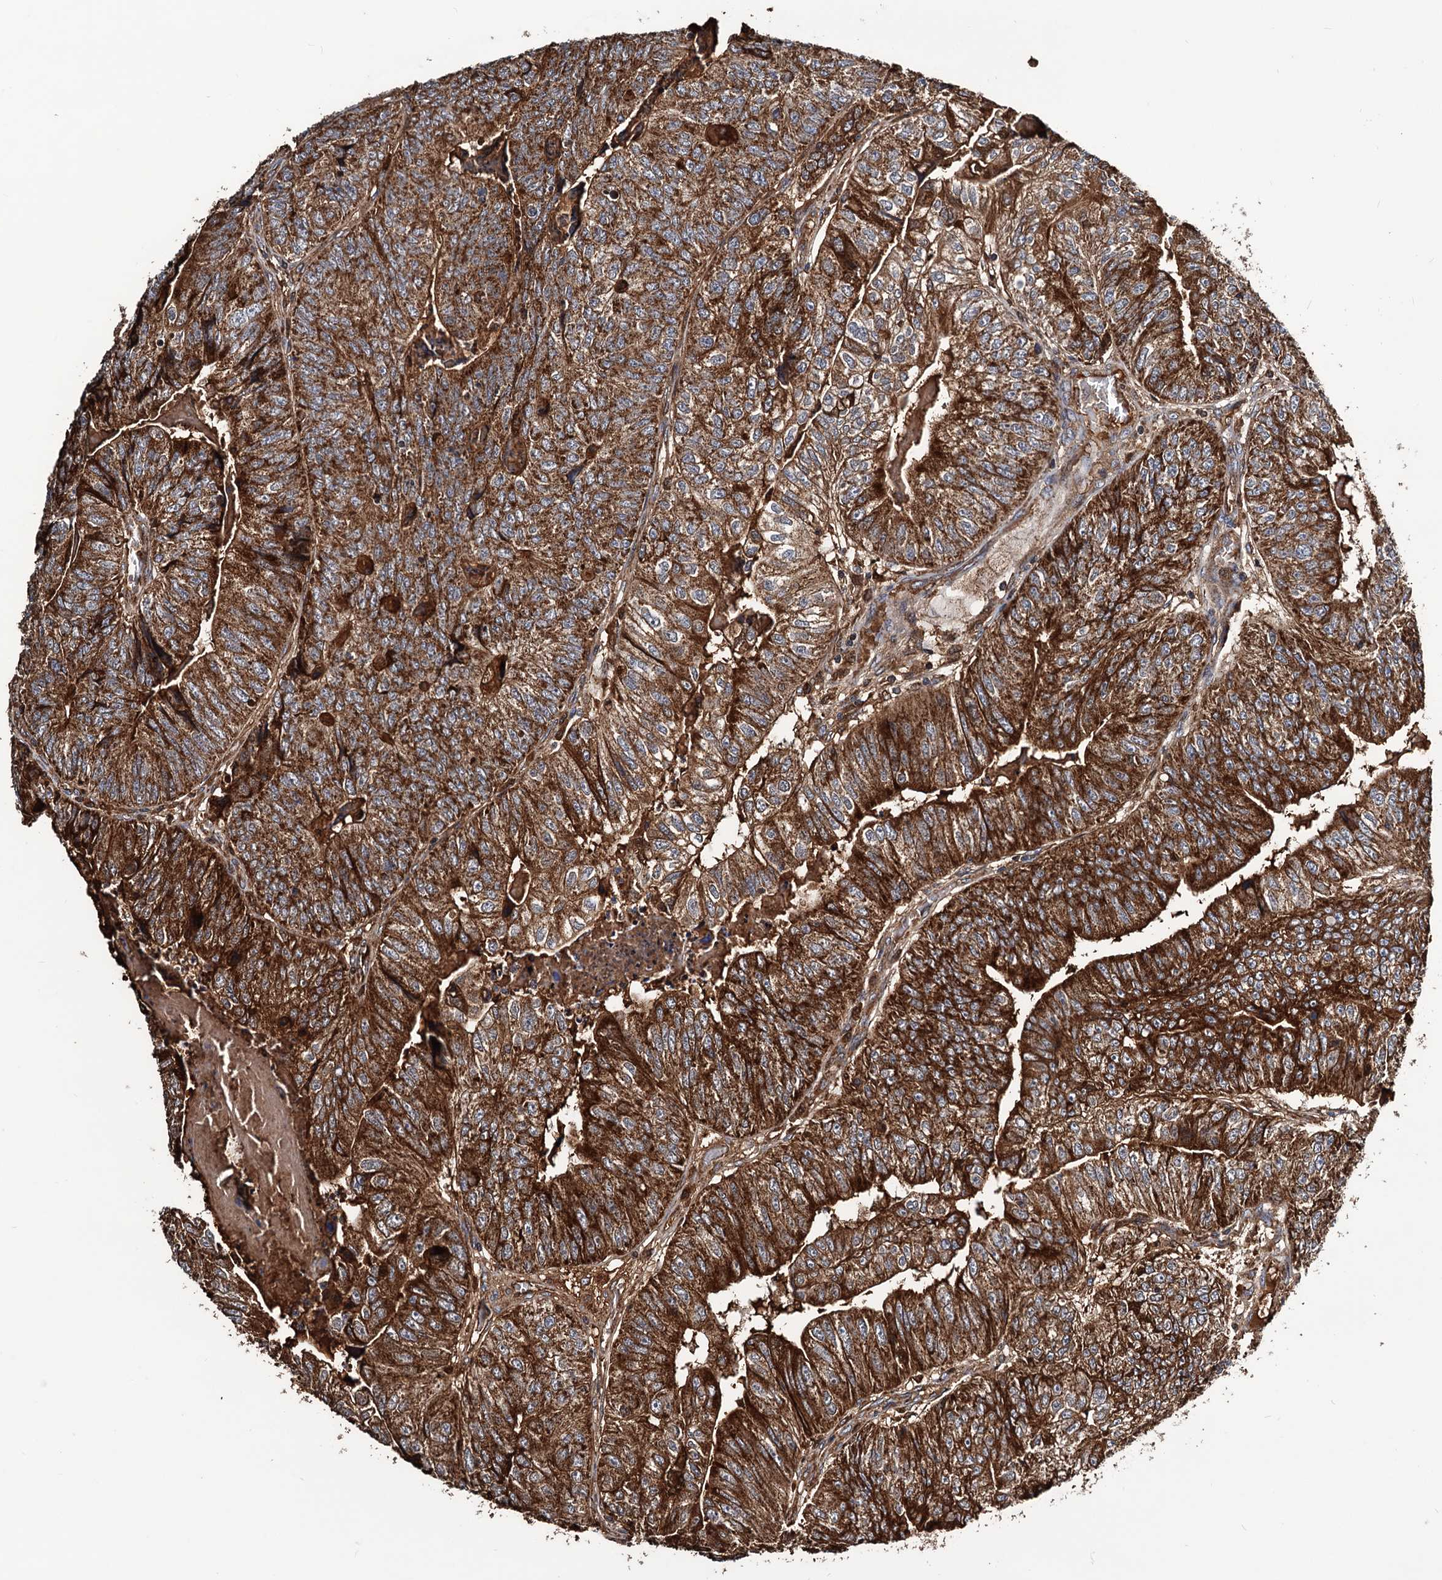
{"staining": {"intensity": "strong", "quantity": ">75%", "location": "cytoplasmic/membranous"}, "tissue": "colorectal cancer", "cell_type": "Tumor cells", "image_type": "cancer", "snomed": [{"axis": "morphology", "description": "Adenocarcinoma, NOS"}, {"axis": "topography", "description": "Colon"}], "caption": "Brown immunohistochemical staining in human colorectal adenocarcinoma reveals strong cytoplasmic/membranous positivity in approximately >75% of tumor cells. (Stains: DAB (3,3'-diaminobenzidine) in brown, nuclei in blue, Microscopy: brightfield microscopy at high magnification).", "gene": "MRPL42", "patient": {"sex": "female", "age": 67}}